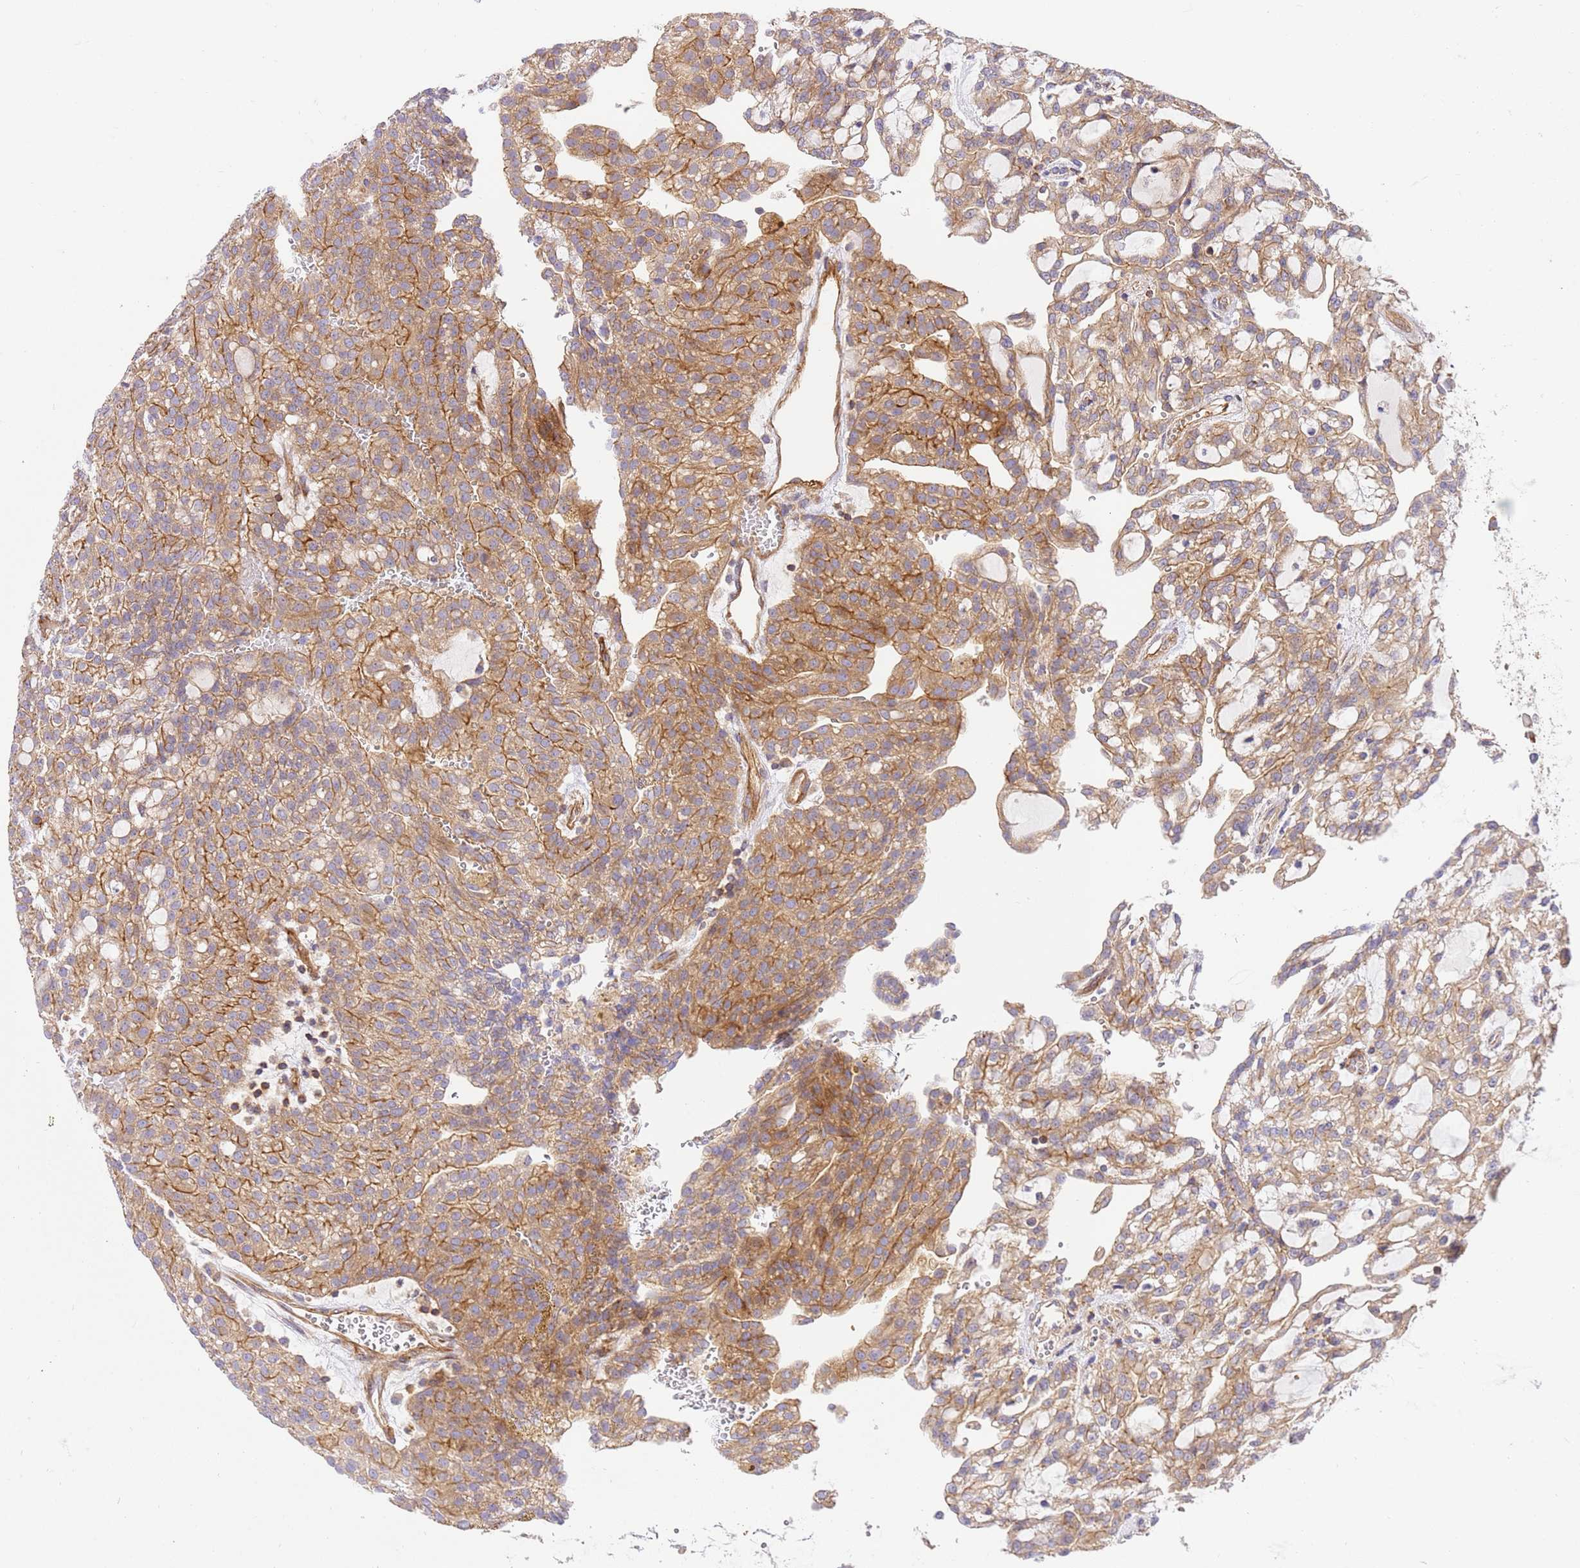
{"staining": {"intensity": "moderate", "quantity": ">75%", "location": "cytoplasmic/membranous"}, "tissue": "renal cancer", "cell_type": "Tumor cells", "image_type": "cancer", "snomed": [{"axis": "morphology", "description": "Adenocarcinoma, NOS"}, {"axis": "topography", "description": "Kidney"}], "caption": "DAB (3,3'-diaminobenzidine) immunohistochemical staining of human adenocarcinoma (renal) exhibits moderate cytoplasmic/membranous protein positivity in about >75% of tumor cells.", "gene": "EFCAB8", "patient": {"sex": "male", "age": 63}}